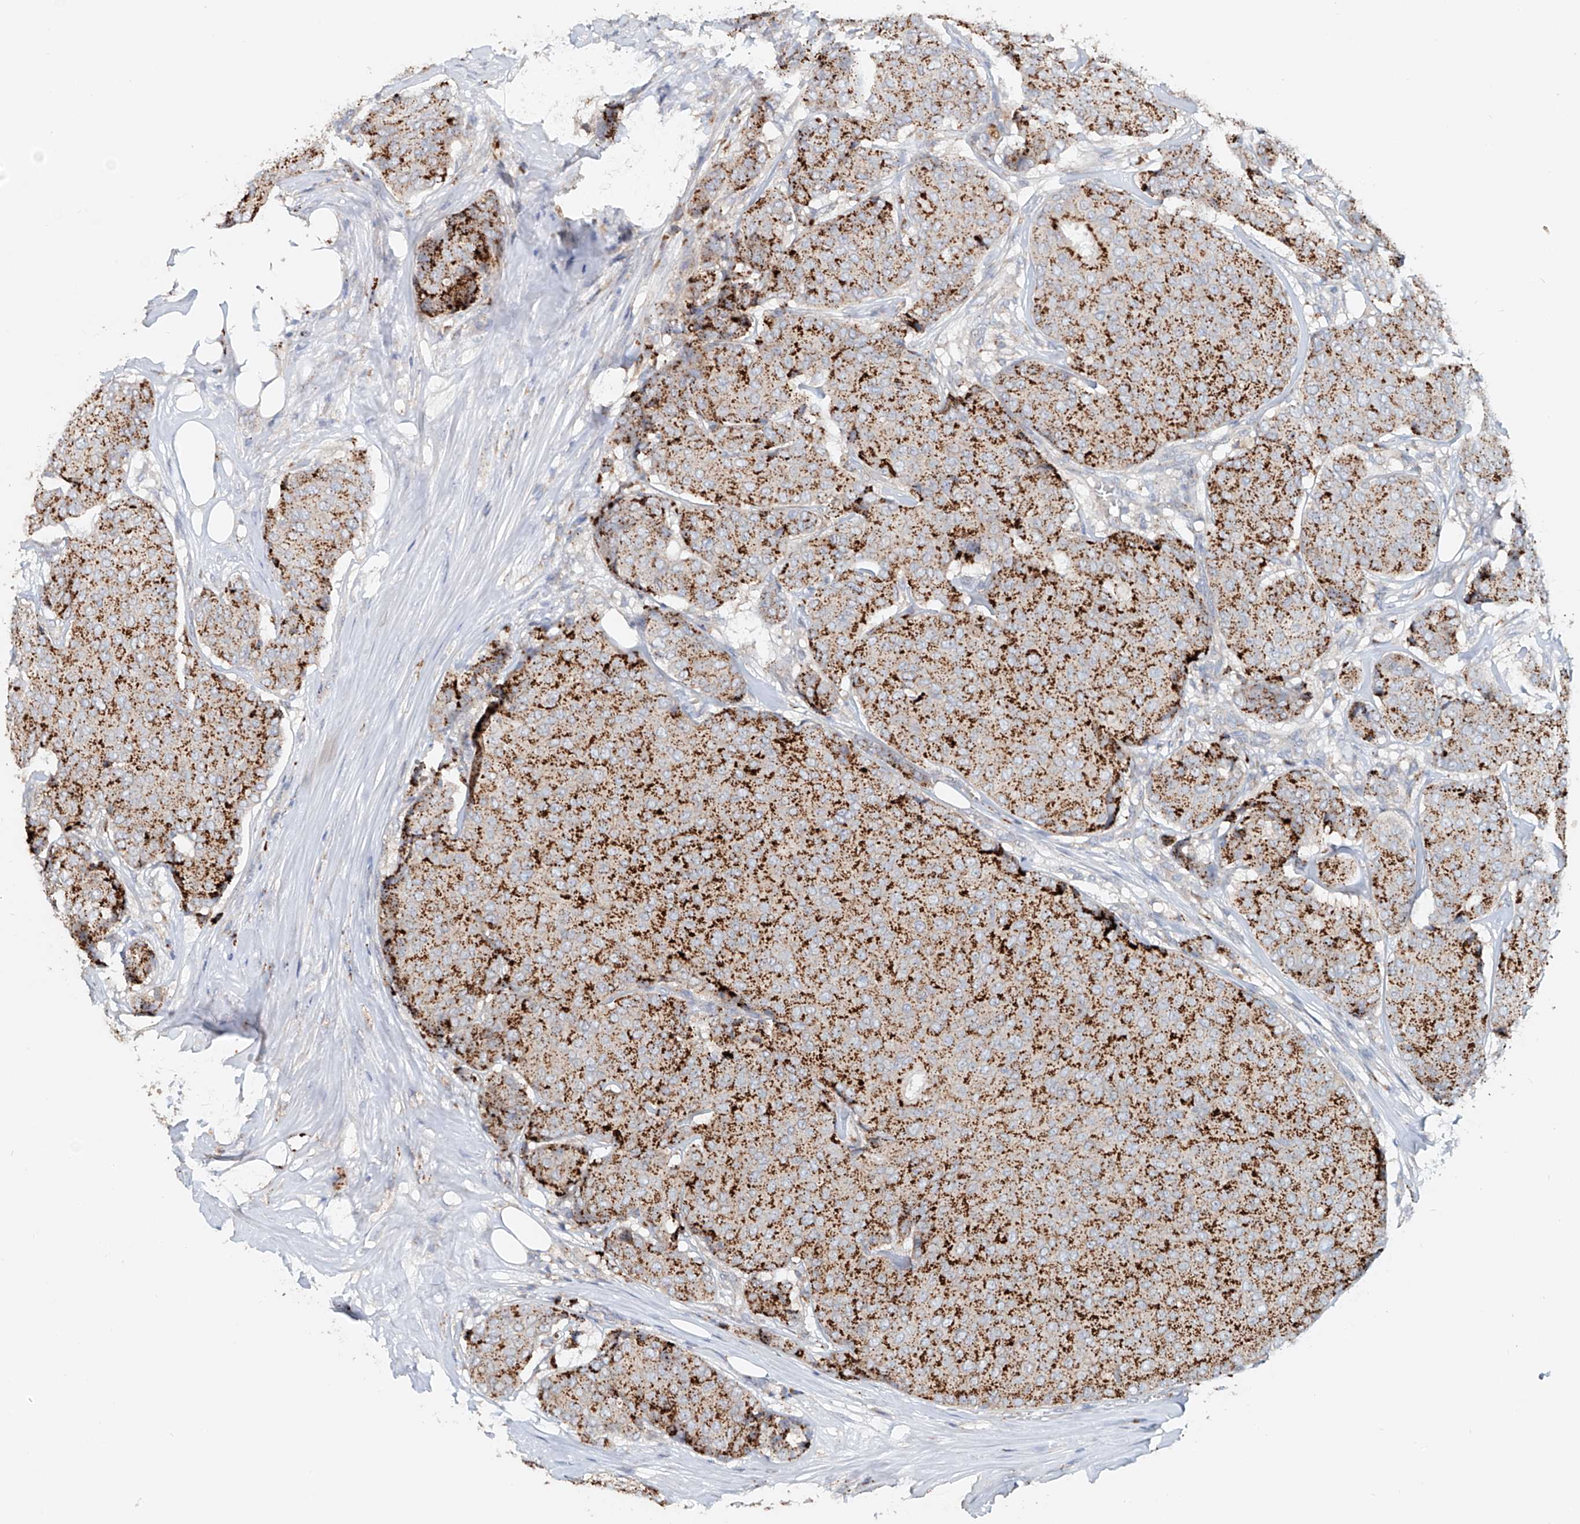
{"staining": {"intensity": "strong", "quantity": ">75%", "location": "cytoplasmic/membranous"}, "tissue": "breast cancer", "cell_type": "Tumor cells", "image_type": "cancer", "snomed": [{"axis": "morphology", "description": "Duct carcinoma"}, {"axis": "topography", "description": "Breast"}], "caption": "A brown stain highlights strong cytoplasmic/membranous positivity of a protein in breast infiltrating ductal carcinoma tumor cells.", "gene": "TRIM47", "patient": {"sex": "female", "age": 75}}